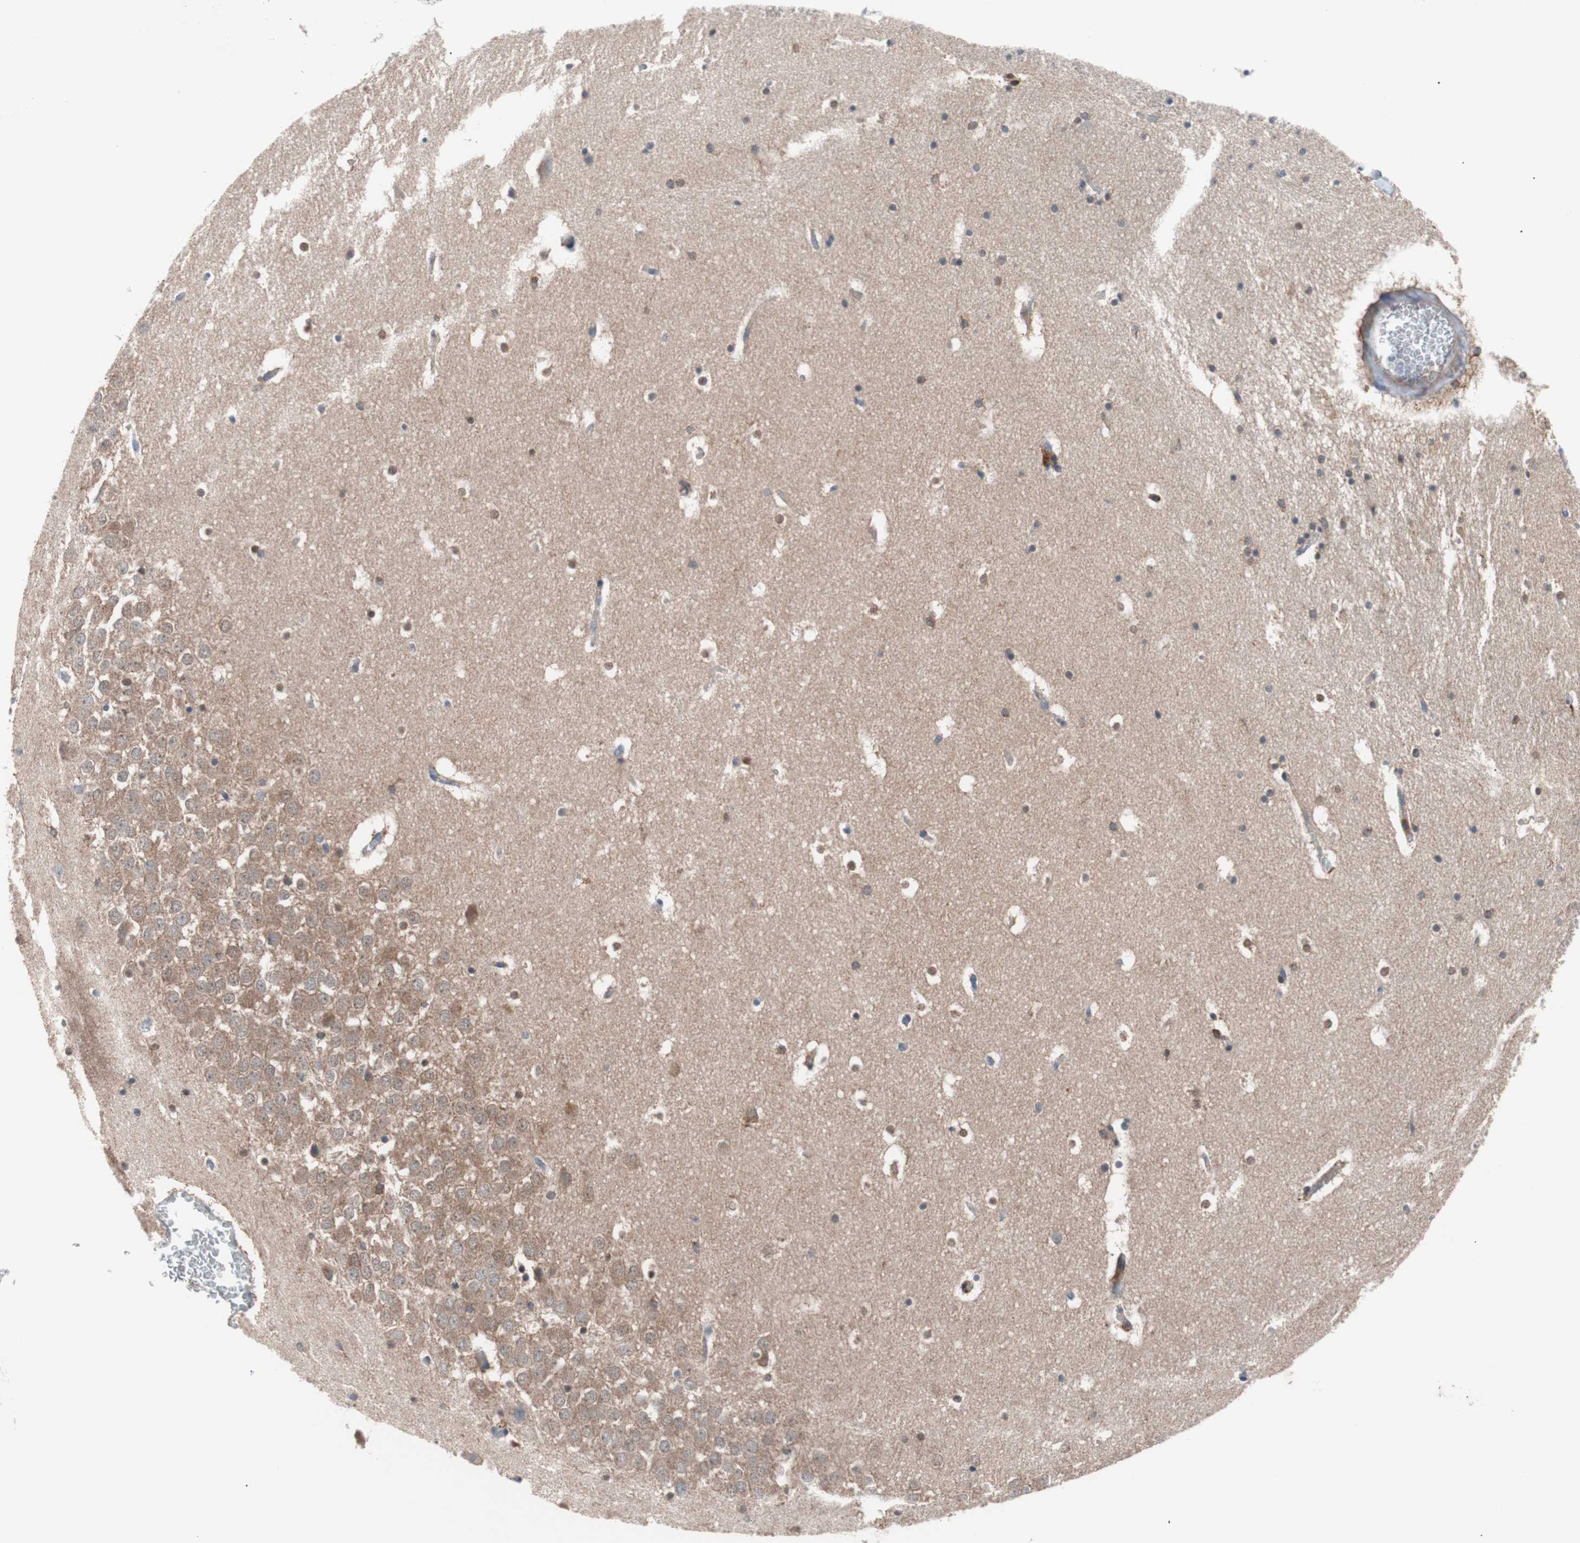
{"staining": {"intensity": "moderate", "quantity": "25%-75%", "location": "cytoplasmic/membranous"}, "tissue": "hippocampus", "cell_type": "Glial cells", "image_type": "normal", "snomed": [{"axis": "morphology", "description": "Normal tissue, NOS"}, {"axis": "topography", "description": "Hippocampus"}], "caption": "Protein staining of benign hippocampus reveals moderate cytoplasmic/membranous expression in approximately 25%-75% of glial cells.", "gene": "PIK3R1", "patient": {"sex": "male", "age": 45}}